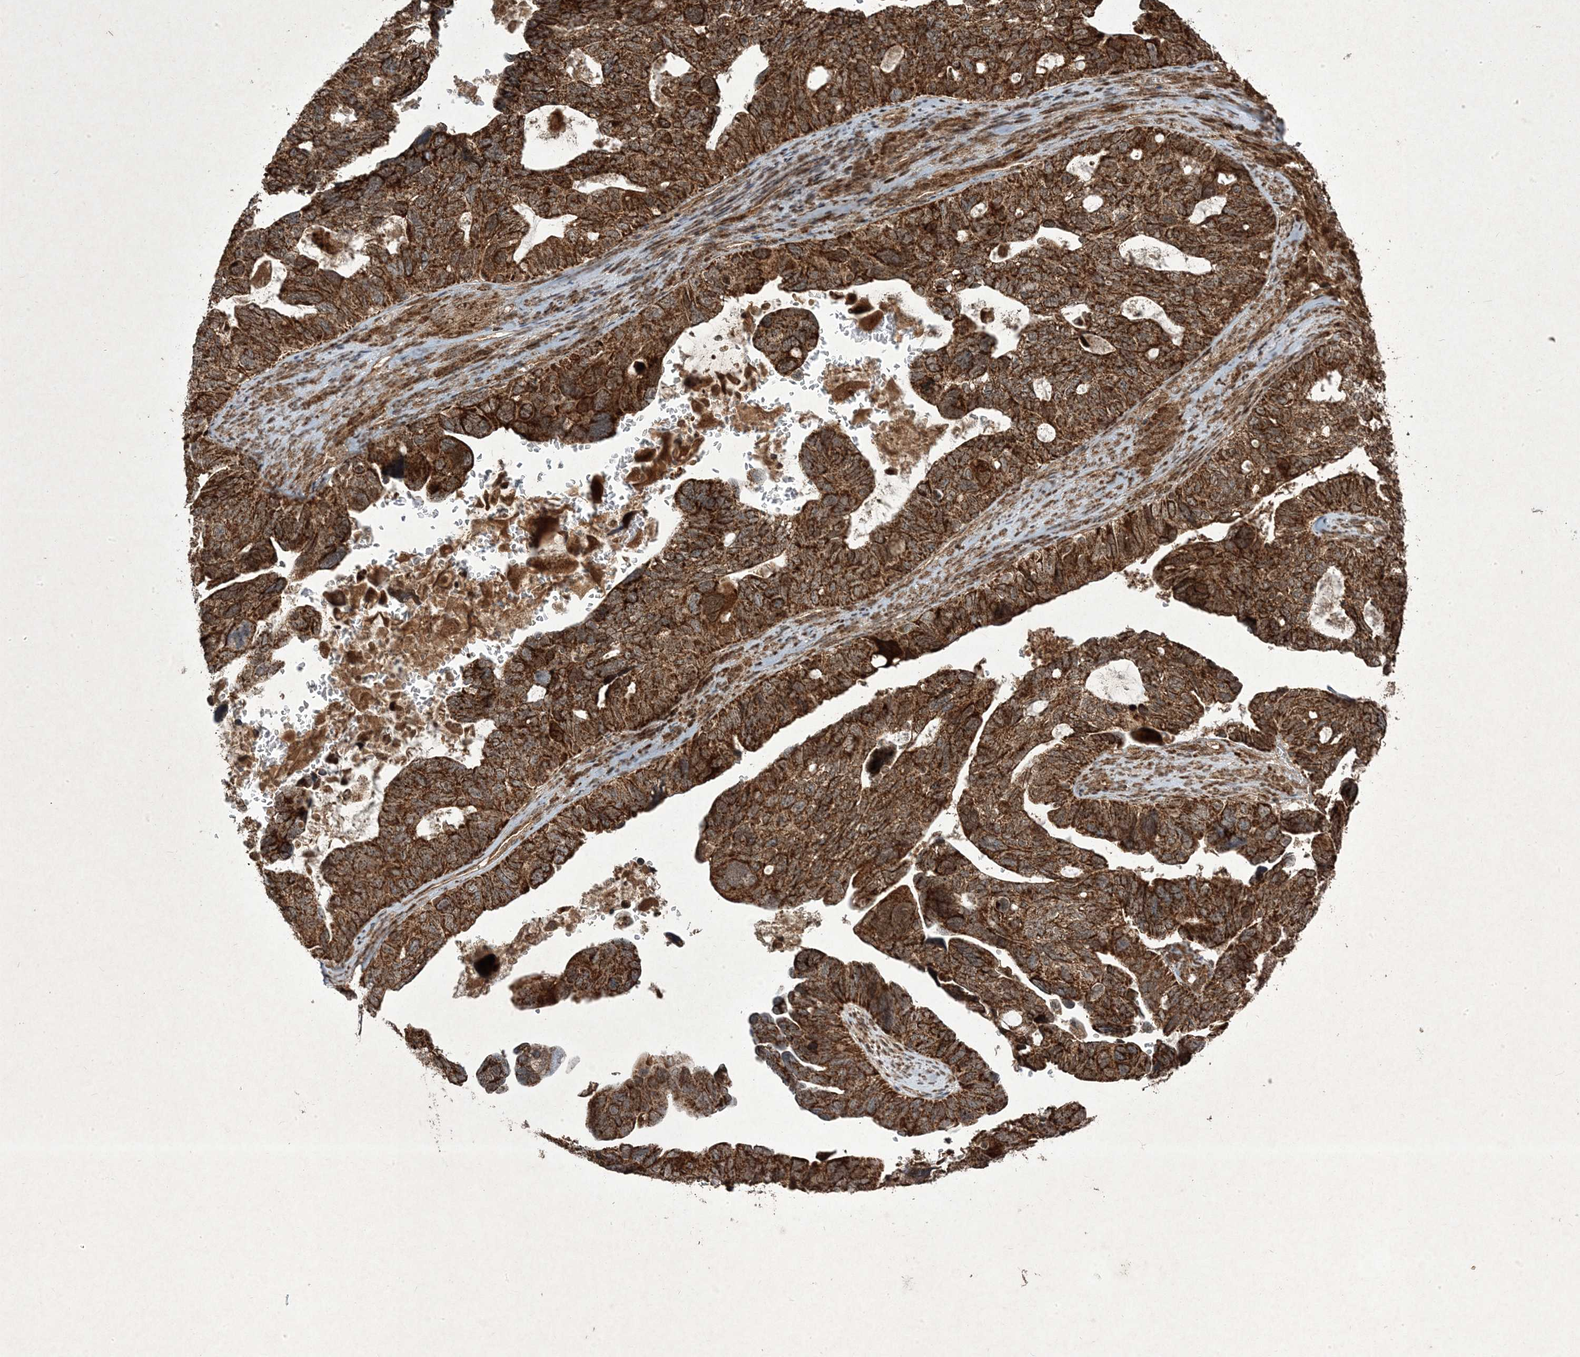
{"staining": {"intensity": "strong", "quantity": ">75%", "location": "cytoplasmic/membranous"}, "tissue": "ovarian cancer", "cell_type": "Tumor cells", "image_type": "cancer", "snomed": [{"axis": "morphology", "description": "Cystadenocarcinoma, serous, NOS"}, {"axis": "topography", "description": "Ovary"}], "caption": "This micrograph shows IHC staining of human ovarian cancer (serous cystadenocarcinoma), with high strong cytoplasmic/membranous expression in approximately >75% of tumor cells.", "gene": "PLEKHM2", "patient": {"sex": "female", "age": 79}}